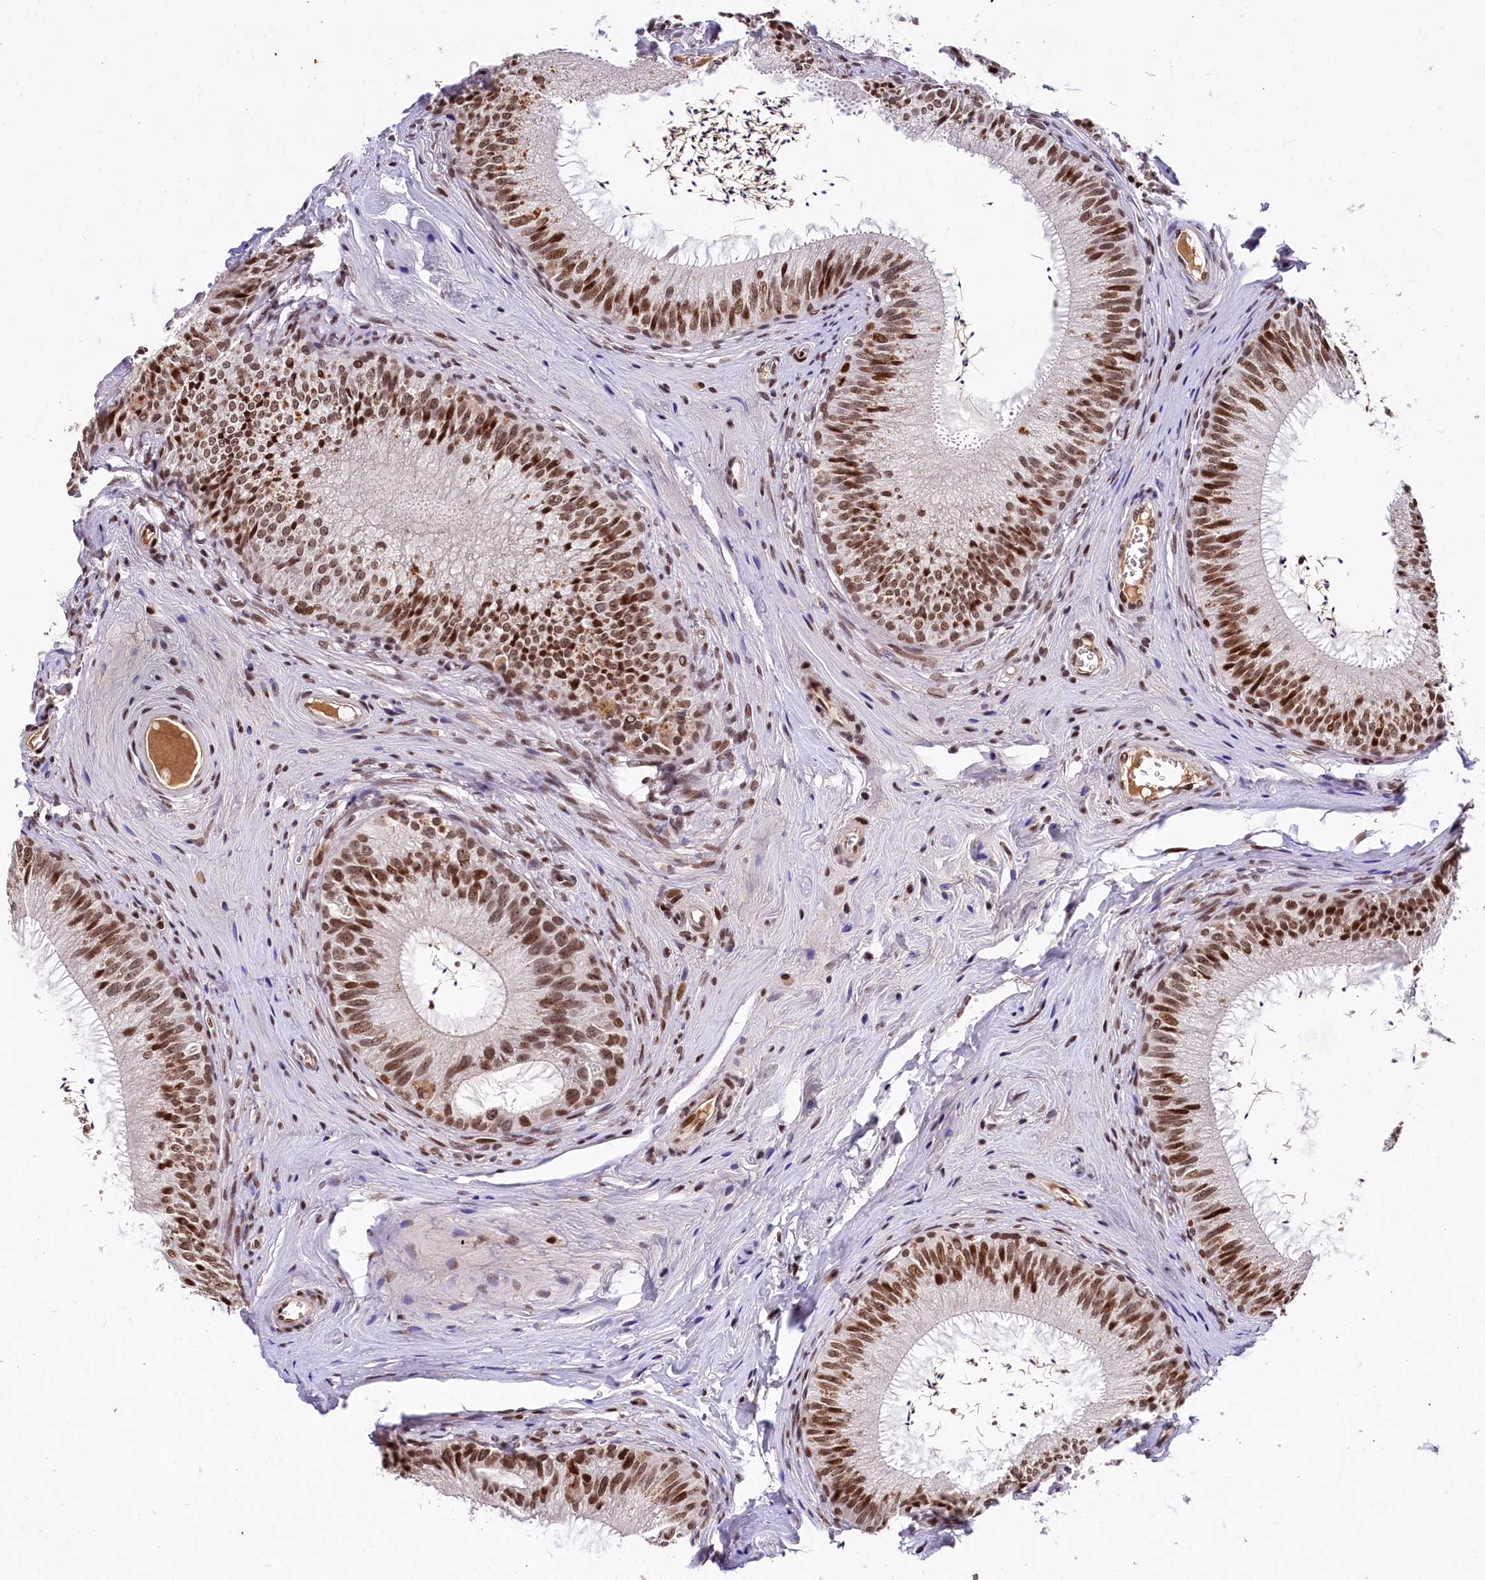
{"staining": {"intensity": "moderate", "quantity": ">75%", "location": "nuclear"}, "tissue": "epididymis", "cell_type": "Glandular cells", "image_type": "normal", "snomed": [{"axis": "morphology", "description": "Normal tissue, NOS"}, {"axis": "topography", "description": "Epididymis"}], "caption": "Immunohistochemical staining of unremarkable epididymis demonstrates moderate nuclear protein staining in approximately >75% of glandular cells.", "gene": "FAM217B", "patient": {"sex": "male", "age": 46}}